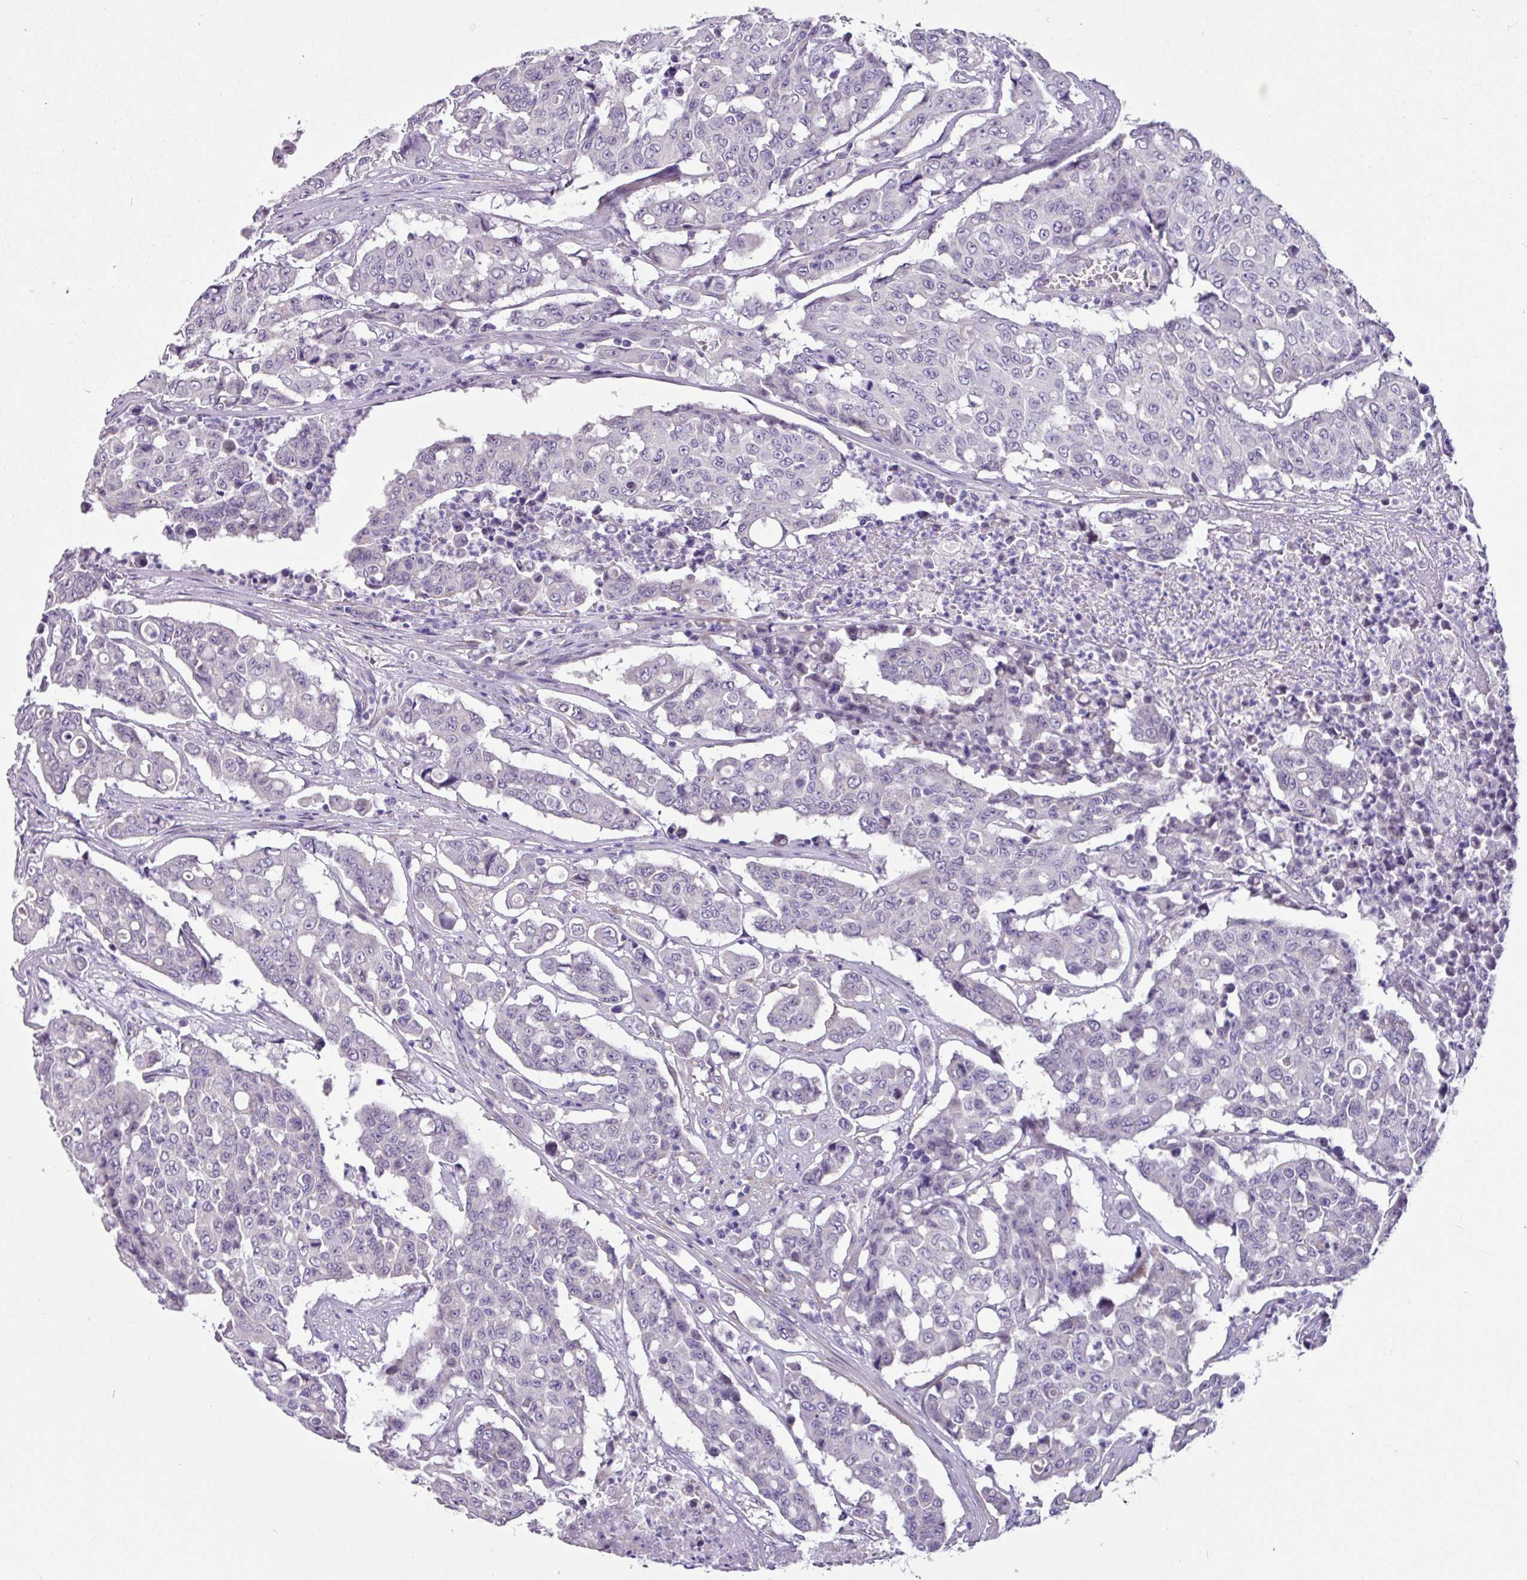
{"staining": {"intensity": "negative", "quantity": "none", "location": "none"}, "tissue": "colorectal cancer", "cell_type": "Tumor cells", "image_type": "cancer", "snomed": [{"axis": "morphology", "description": "Adenocarcinoma, NOS"}, {"axis": "topography", "description": "Colon"}], "caption": "Adenocarcinoma (colorectal) was stained to show a protein in brown. There is no significant staining in tumor cells. (DAB immunohistochemistry (IHC) visualized using brightfield microscopy, high magnification).", "gene": "OTX1", "patient": {"sex": "male", "age": 51}}